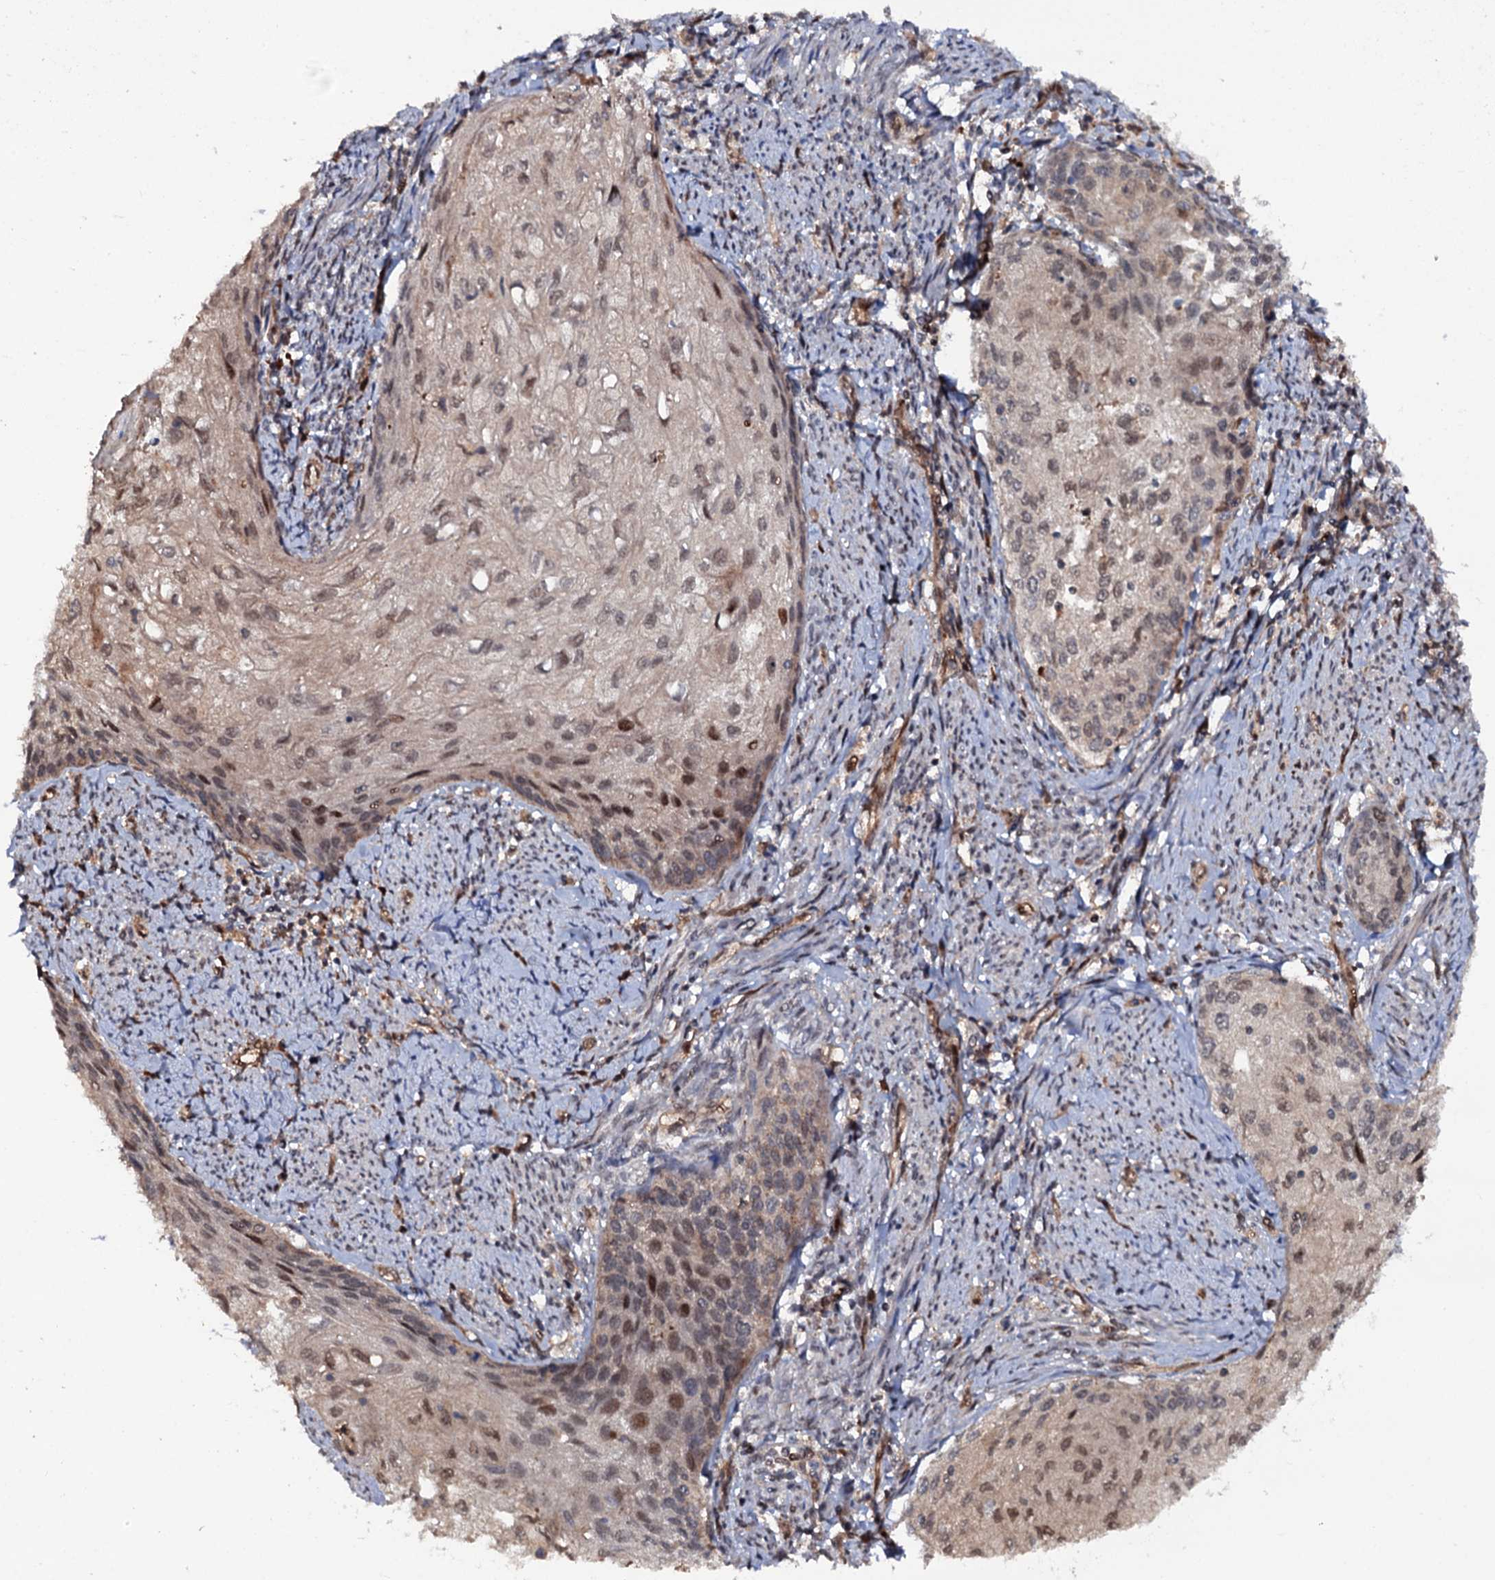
{"staining": {"intensity": "moderate", "quantity": "<25%", "location": "nuclear"}, "tissue": "cervical cancer", "cell_type": "Tumor cells", "image_type": "cancer", "snomed": [{"axis": "morphology", "description": "Squamous cell carcinoma, NOS"}, {"axis": "topography", "description": "Cervix"}], "caption": "An immunohistochemistry (IHC) photomicrograph of neoplastic tissue is shown. Protein staining in brown shows moderate nuclear positivity in squamous cell carcinoma (cervical) within tumor cells. (IHC, brightfield microscopy, high magnification).", "gene": "CDC23", "patient": {"sex": "female", "age": 67}}